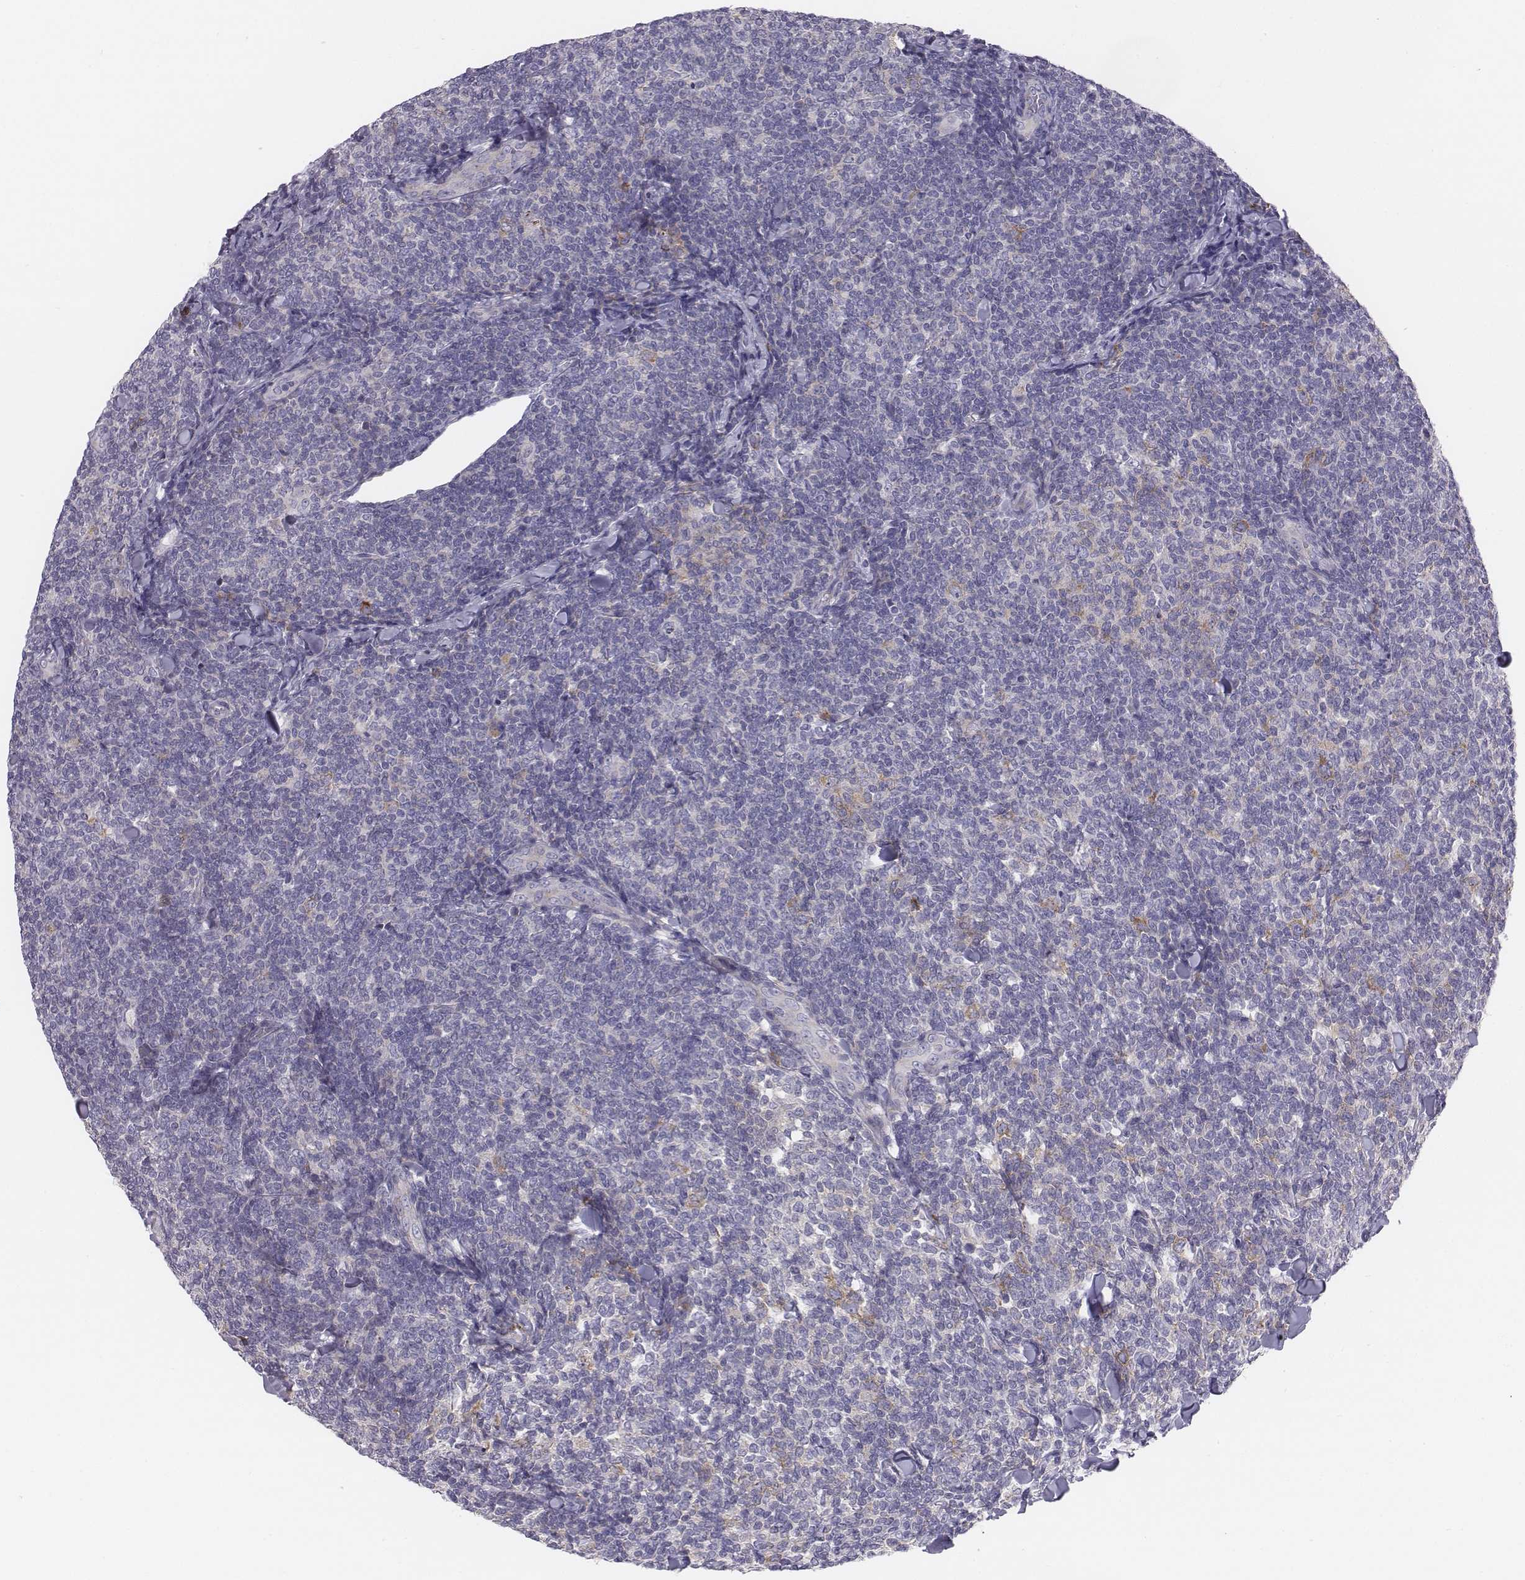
{"staining": {"intensity": "weak", "quantity": "25%-75%", "location": "cytoplasmic/membranous"}, "tissue": "lymphoma", "cell_type": "Tumor cells", "image_type": "cancer", "snomed": [{"axis": "morphology", "description": "Malignant lymphoma, non-Hodgkin's type, Low grade"}, {"axis": "topography", "description": "Lymph node"}], "caption": "Malignant lymphoma, non-Hodgkin's type (low-grade) stained with DAB (3,3'-diaminobenzidine) IHC displays low levels of weak cytoplasmic/membranous expression in approximately 25%-75% of tumor cells. (DAB (3,3'-diaminobenzidine) IHC with brightfield microscopy, high magnification).", "gene": "CHST14", "patient": {"sex": "female", "age": 56}}